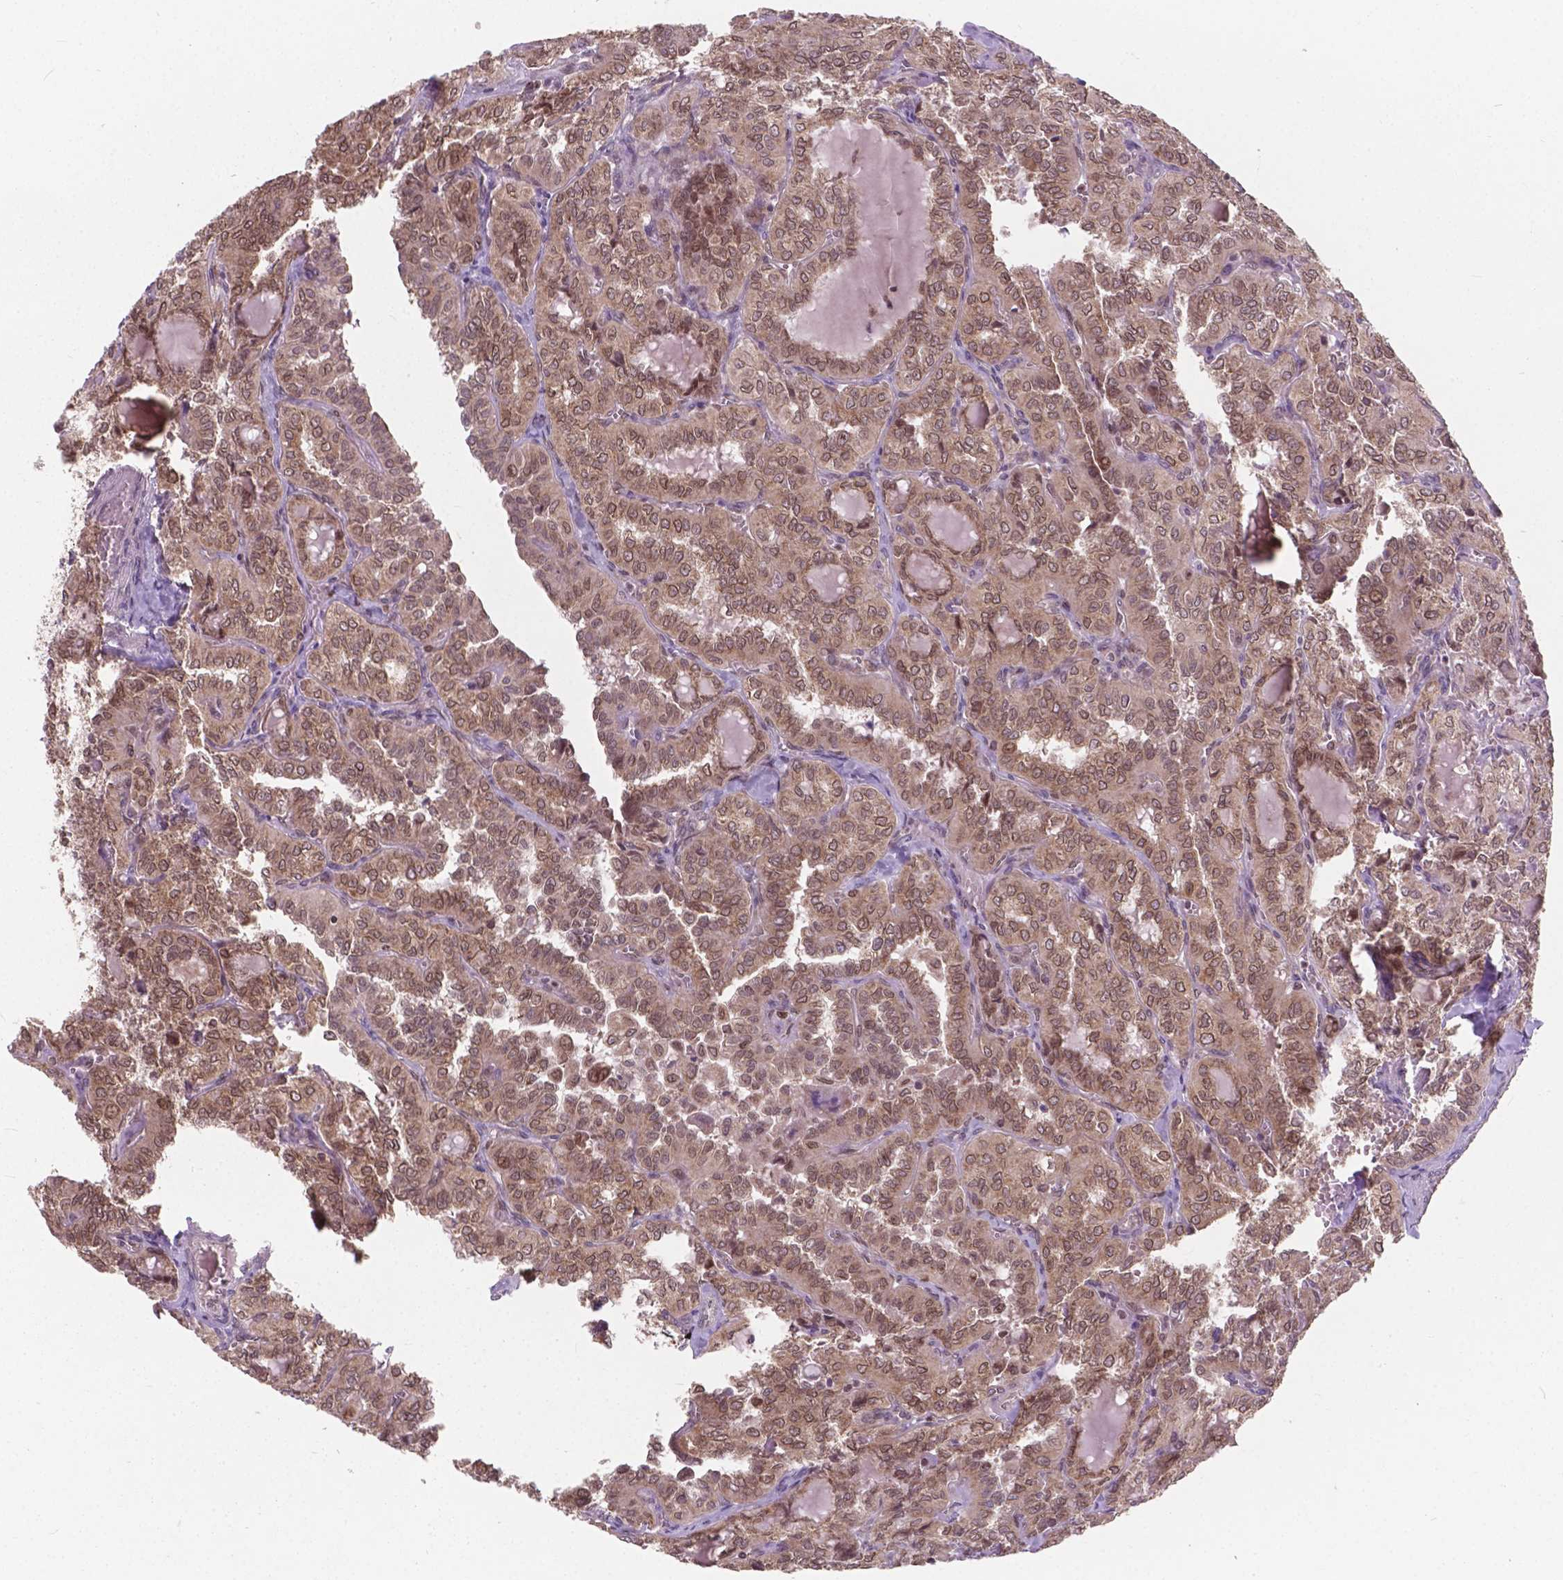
{"staining": {"intensity": "weak", "quantity": ">75%", "location": "cytoplasmic/membranous,nuclear"}, "tissue": "thyroid cancer", "cell_type": "Tumor cells", "image_type": "cancer", "snomed": [{"axis": "morphology", "description": "Papillary adenocarcinoma, NOS"}, {"axis": "topography", "description": "Thyroid gland"}], "caption": "Papillary adenocarcinoma (thyroid) tissue reveals weak cytoplasmic/membranous and nuclear expression in approximately >75% of tumor cells, visualized by immunohistochemistry.", "gene": "MRPL33", "patient": {"sex": "female", "age": 41}}